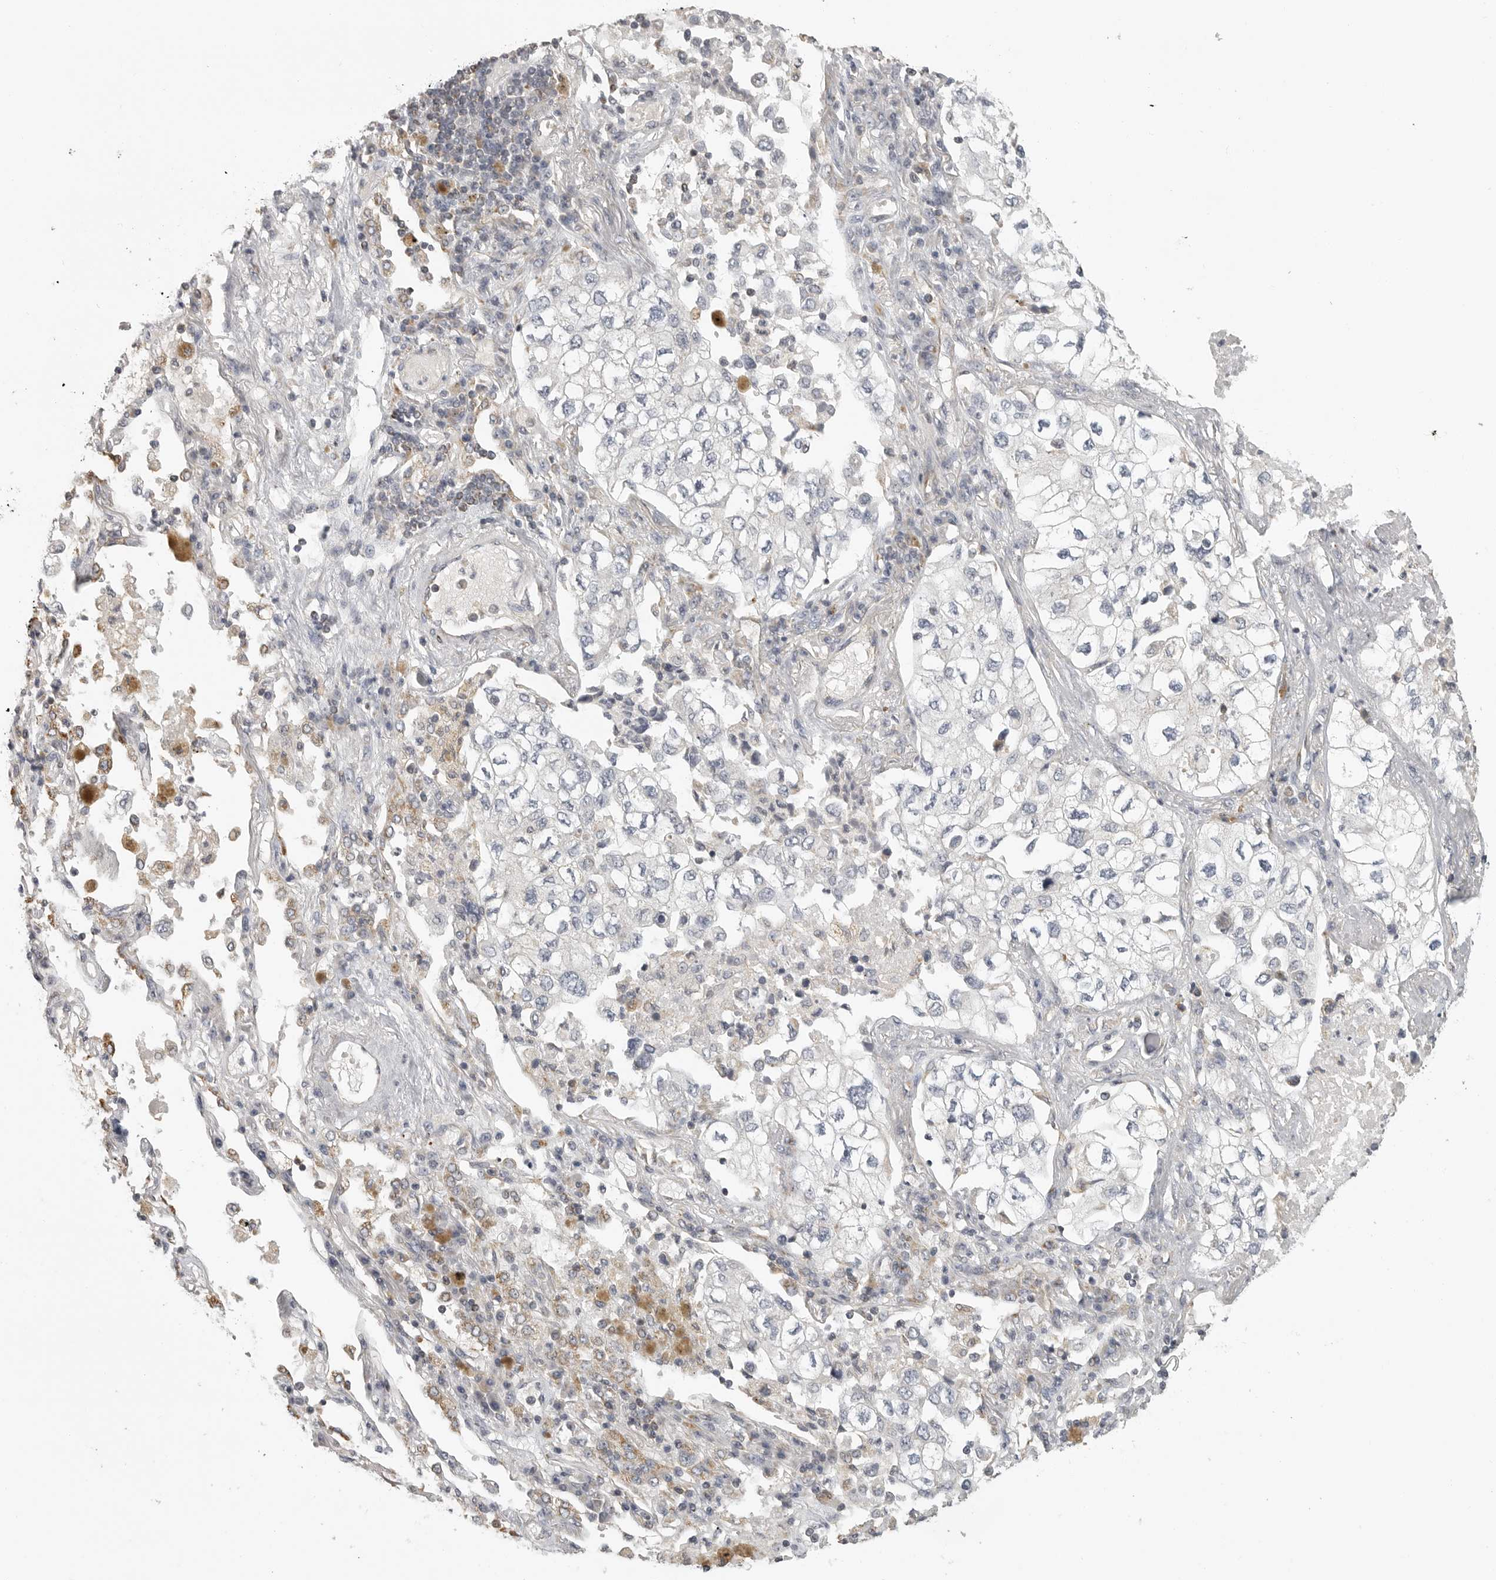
{"staining": {"intensity": "negative", "quantity": "none", "location": "none"}, "tissue": "lung cancer", "cell_type": "Tumor cells", "image_type": "cancer", "snomed": [{"axis": "morphology", "description": "Adenocarcinoma, NOS"}, {"axis": "topography", "description": "Lung"}], "caption": "The immunohistochemistry (IHC) photomicrograph has no significant positivity in tumor cells of lung cancer tissue.", "gene": "RXFP3", "patient": {"sex": "male", "age": 63}}